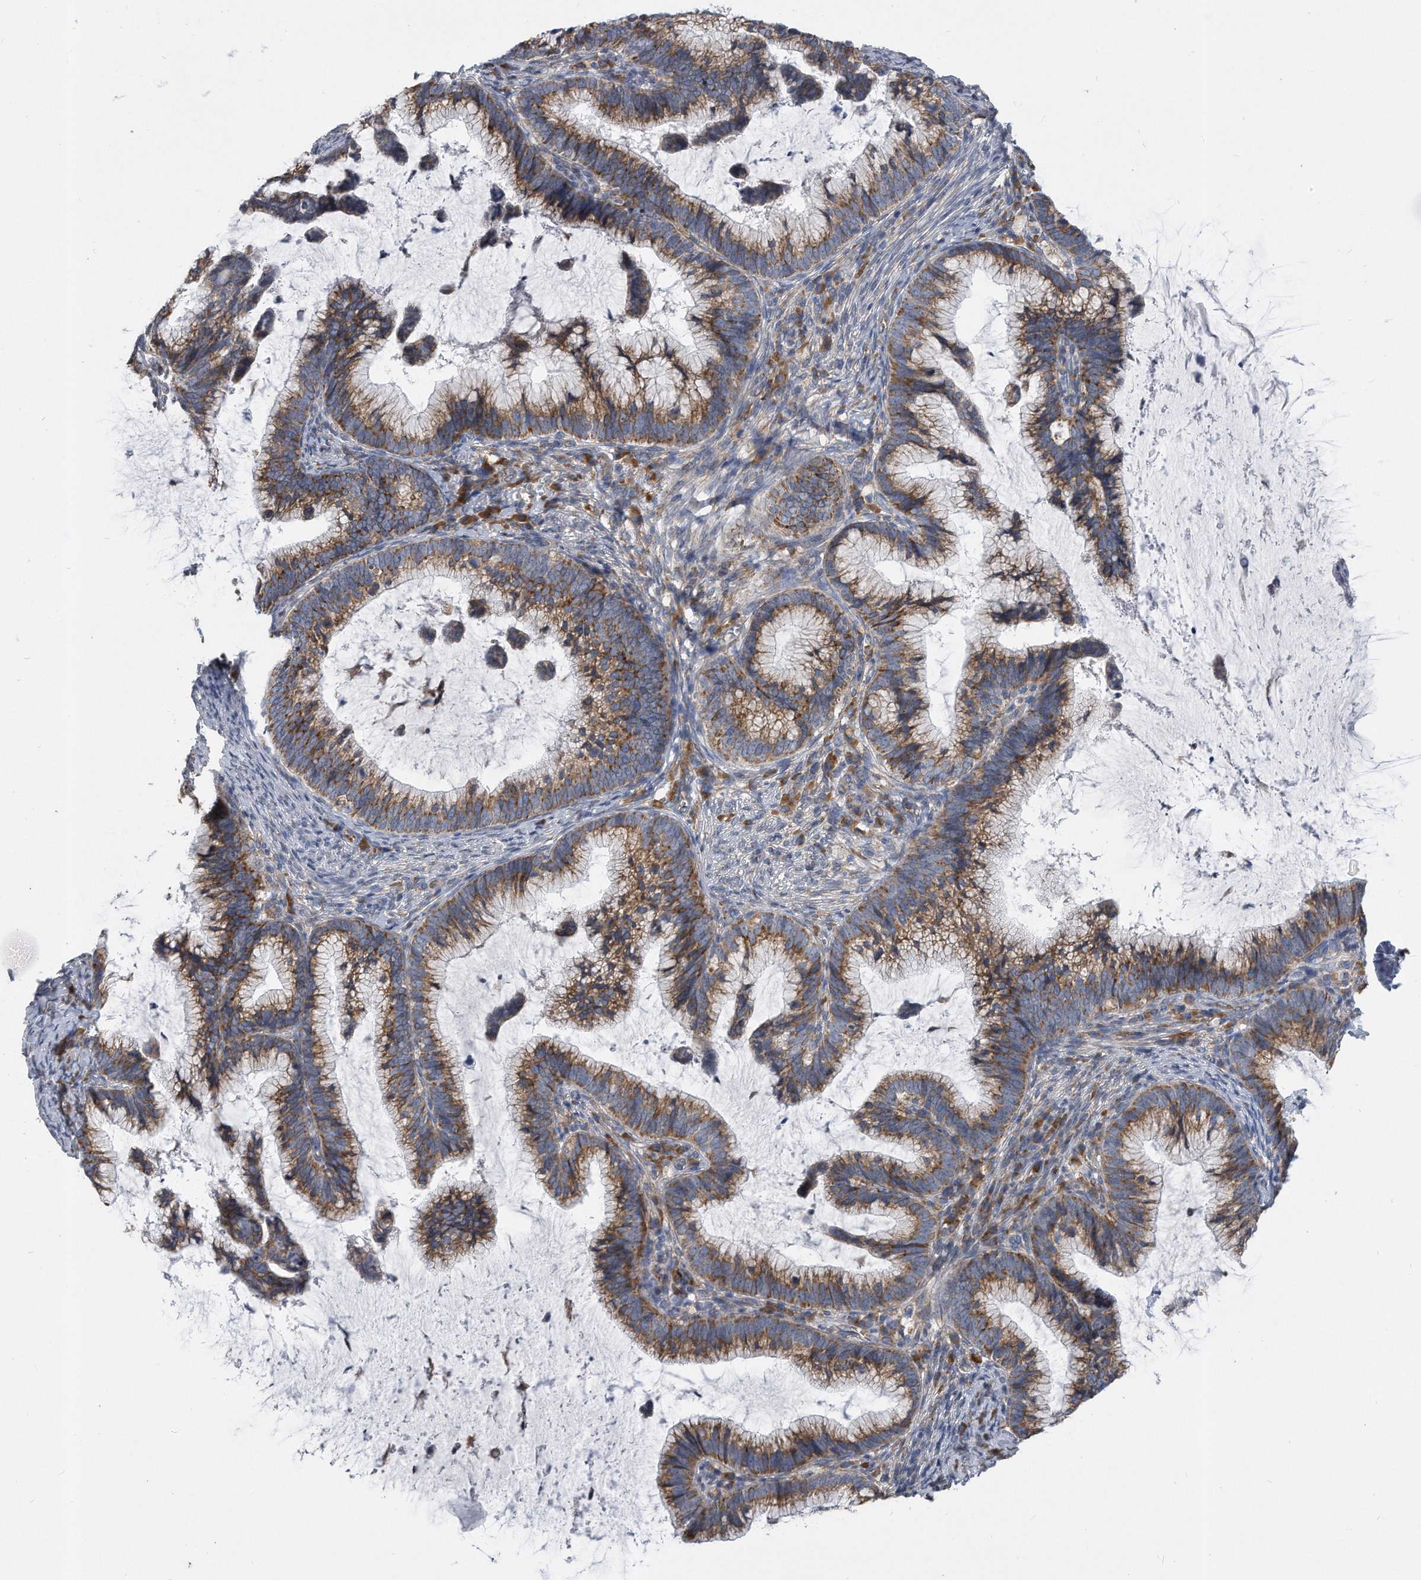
{"staining": {"intensity": "moderate", "quantity": ">75%", "location": "cytoplasmic/membranous"}, "tissue": "cervical cancer", "cell_type": "Tumor cells", "image_type": "cancer", "snomed": [{"axis": "morphology", "description": "Adenocarcinoma, NOS"}, {"axis": "topography", "description": "Cervix"}], "caption": "Adenocarcinoma (cervical) stained with DAB (3,3'-diaminobenzidine) immunohistochemistry displays medium levels of moderate cytoplasmic/membranous staining in approximately >75% of tumor cells. (Stains: DAB in brown, nuclei in blue, Microscopy: brightfield microscopy at high magnification).", "gene": "CCDC47", "patient": {"sex": "female", "age": 36}}